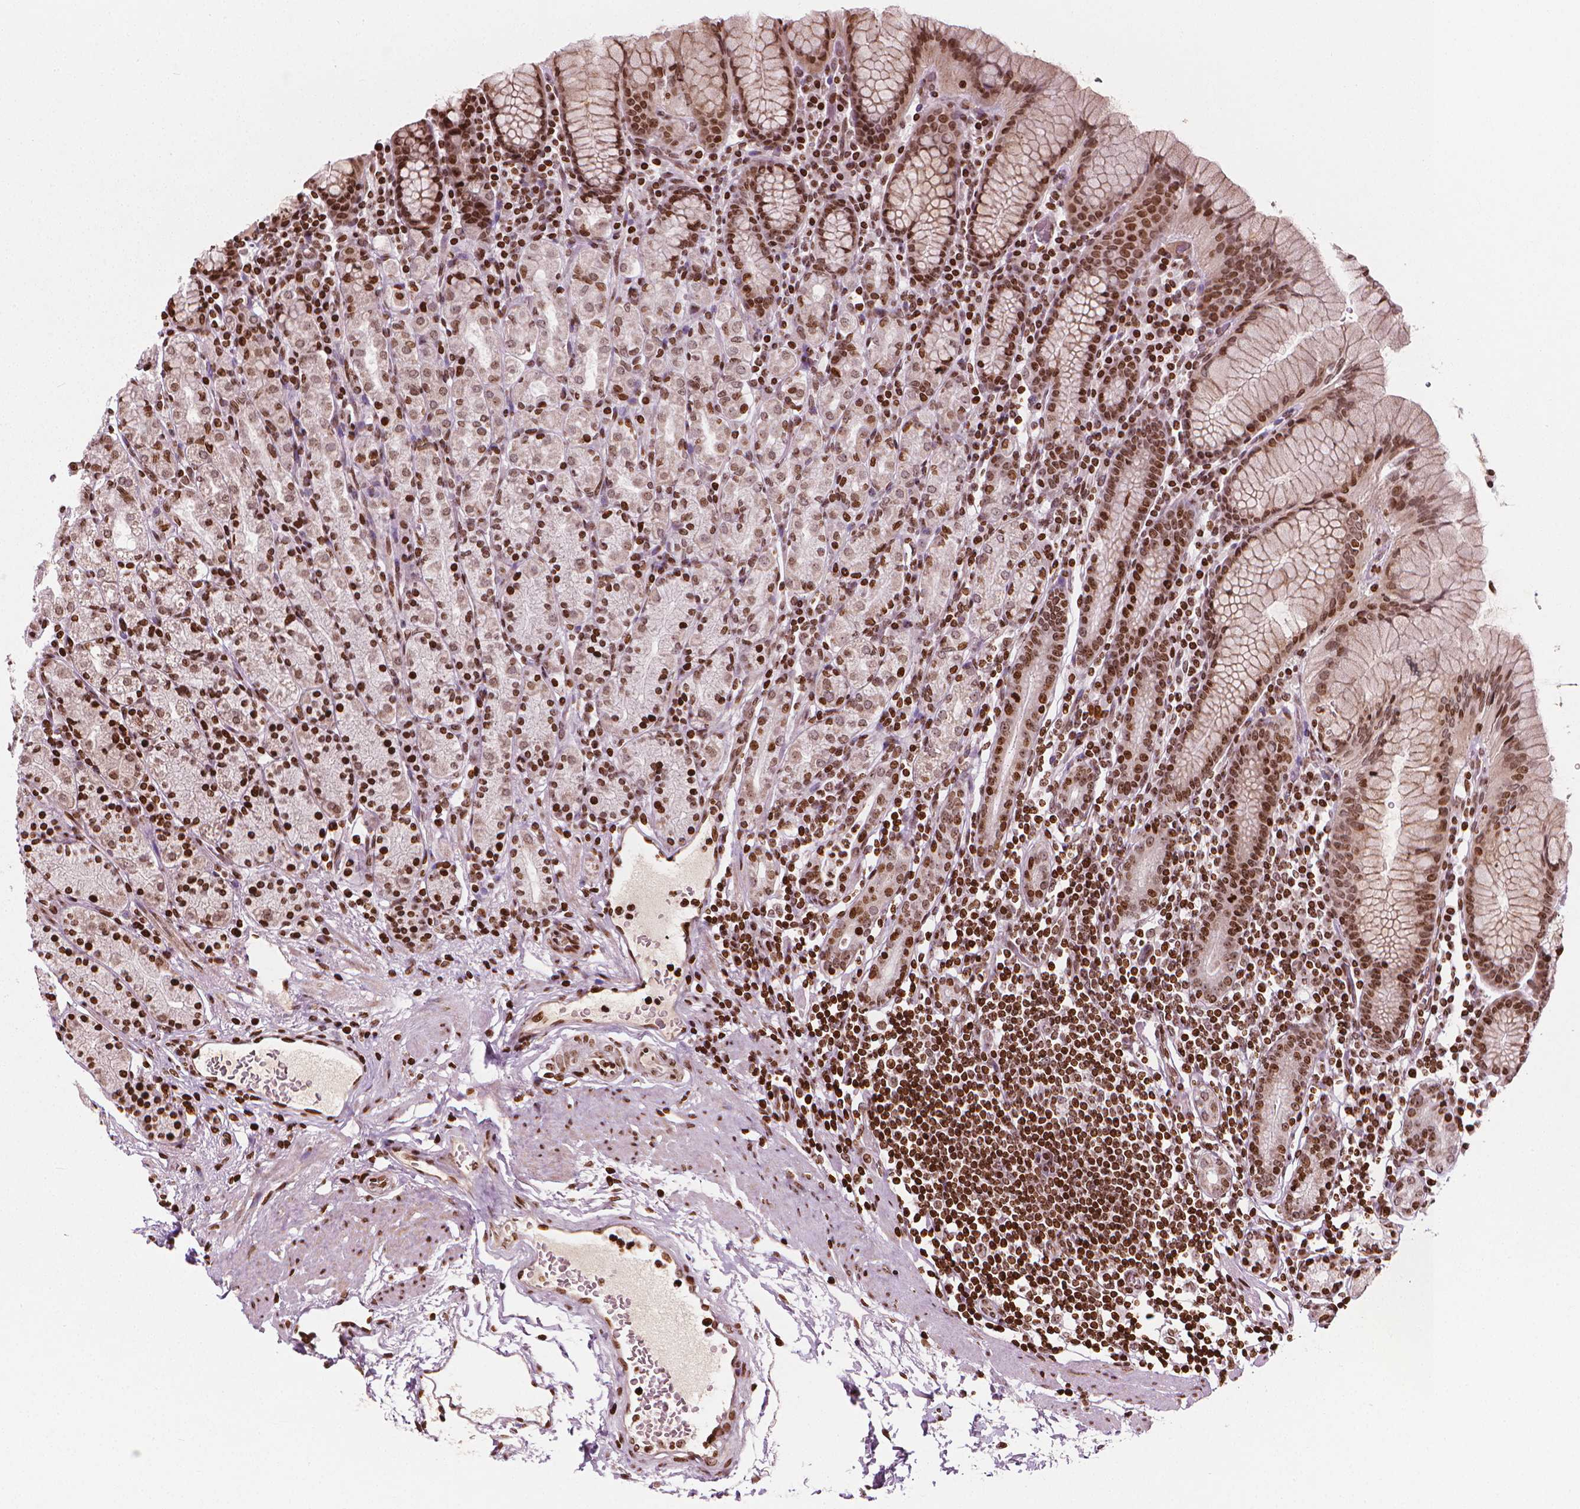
{"staining": {"intensity": "strong", "quantity": "25%-75%", "location": "nuclear"}, "tissue": "stomach", "cell_type": "Glandular cells", "image_type": "normal", "snomed": [{"axis": "morphology", "description": "Normal tissue, NOS"}, {"axis": "topography", "description": "Stomach, upper"}, {"axis": "topography", "description": "Stomach"}], "caption": "There is high levels of strong nuclear positivity in glandular cells of normal stomach, as demonstrated by immunohistochemical staining (brown color).", "gene": "PIP4K2A", "patient": {"sex": "male", "age": 62}}